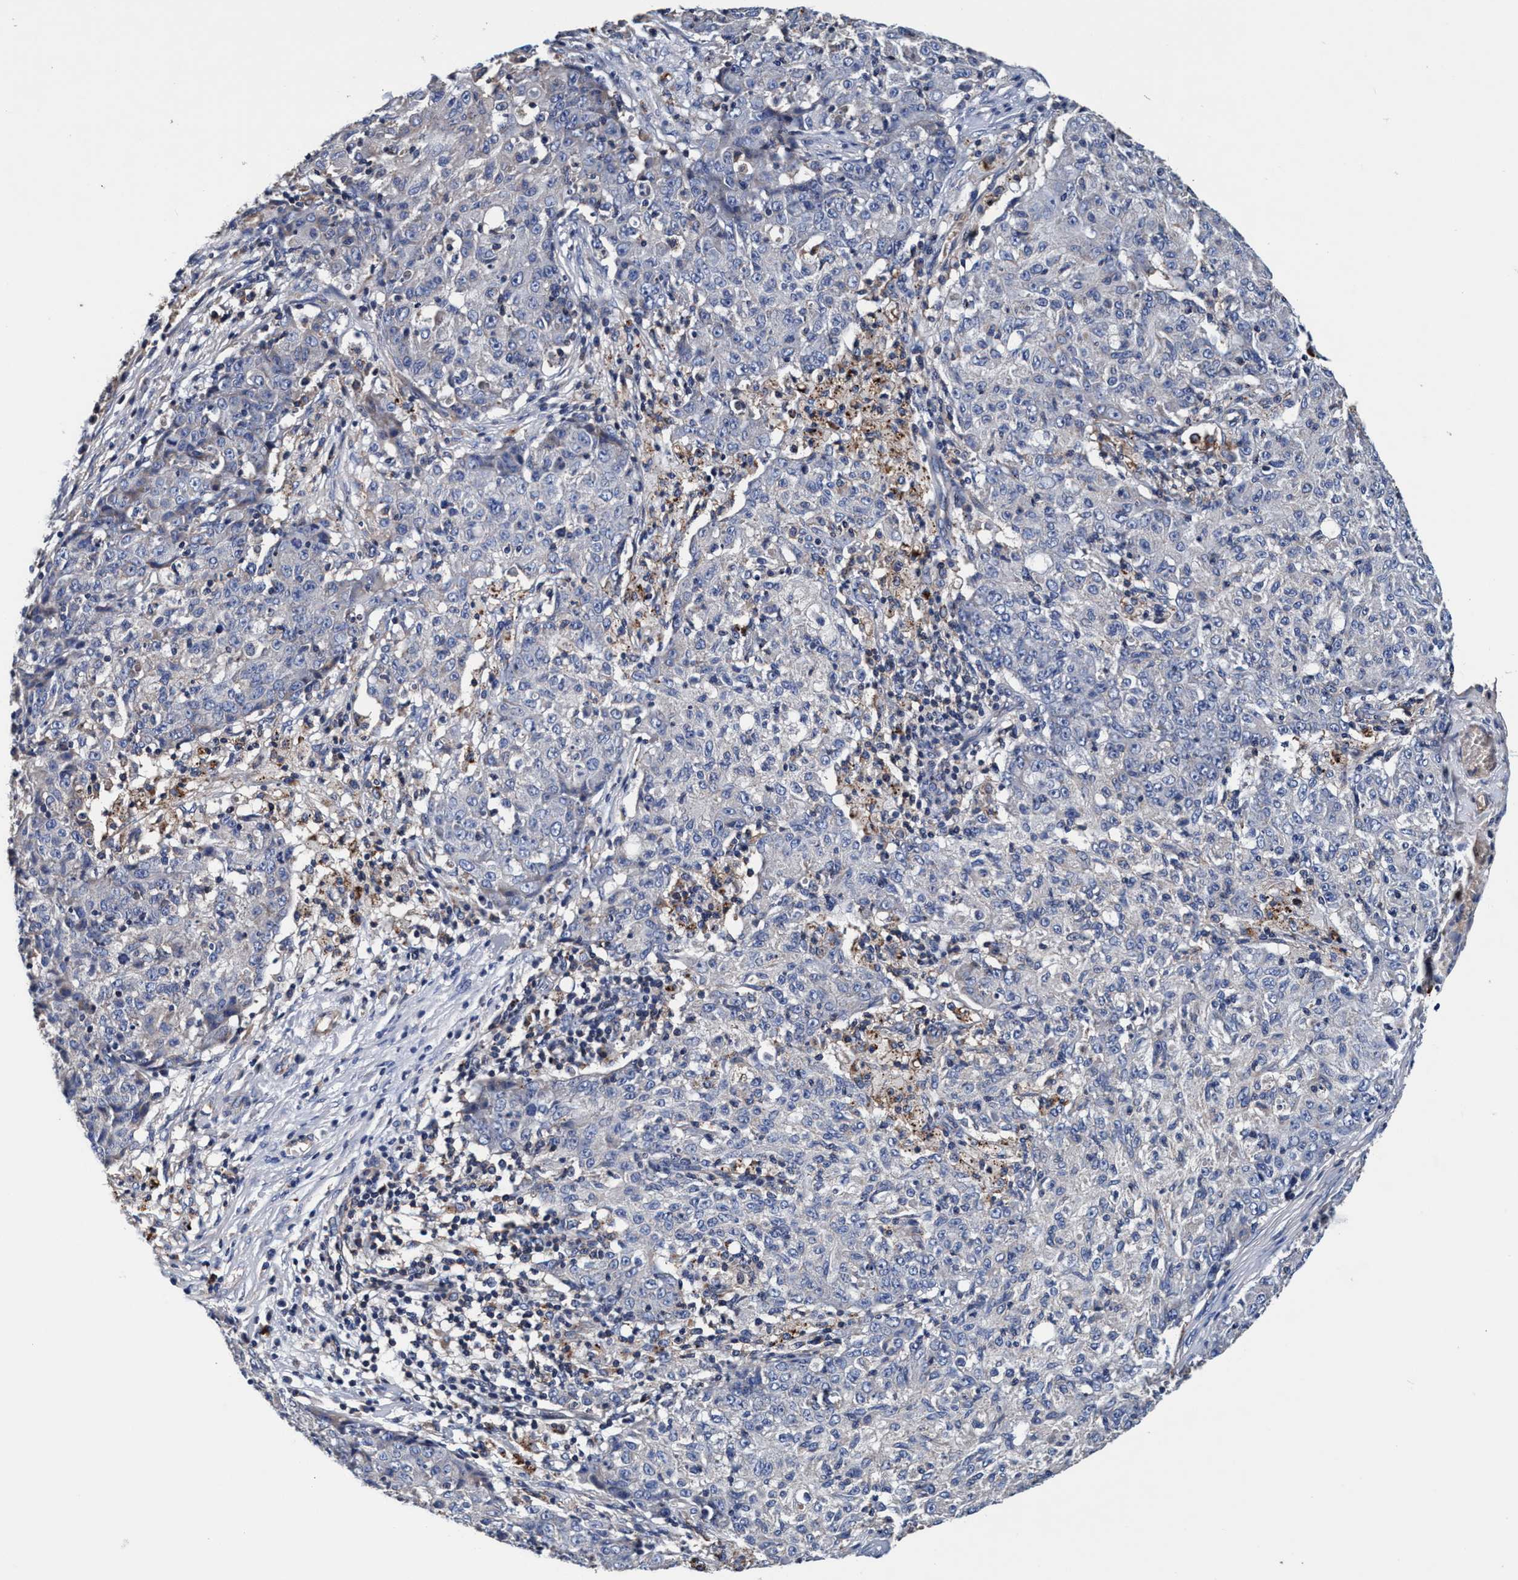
{"staining": {"intensity": "negative", "quantity": "none", "location": "none"}, "tissue": "ovarian cancer", "cell_type": "Tumor cells", "image_type": "cancer", "snomed": [{"axis": "morphology", "description": "Carcinoma, endometroid"}, {"axis": "topography", "description": "Ovary"}], "caption": "Tumor cells show no significant protein expression in ovarian cancer (endometroid carcinoma).", "gene": "RNF208", "patient": {"sex": "female", "age": 42}}